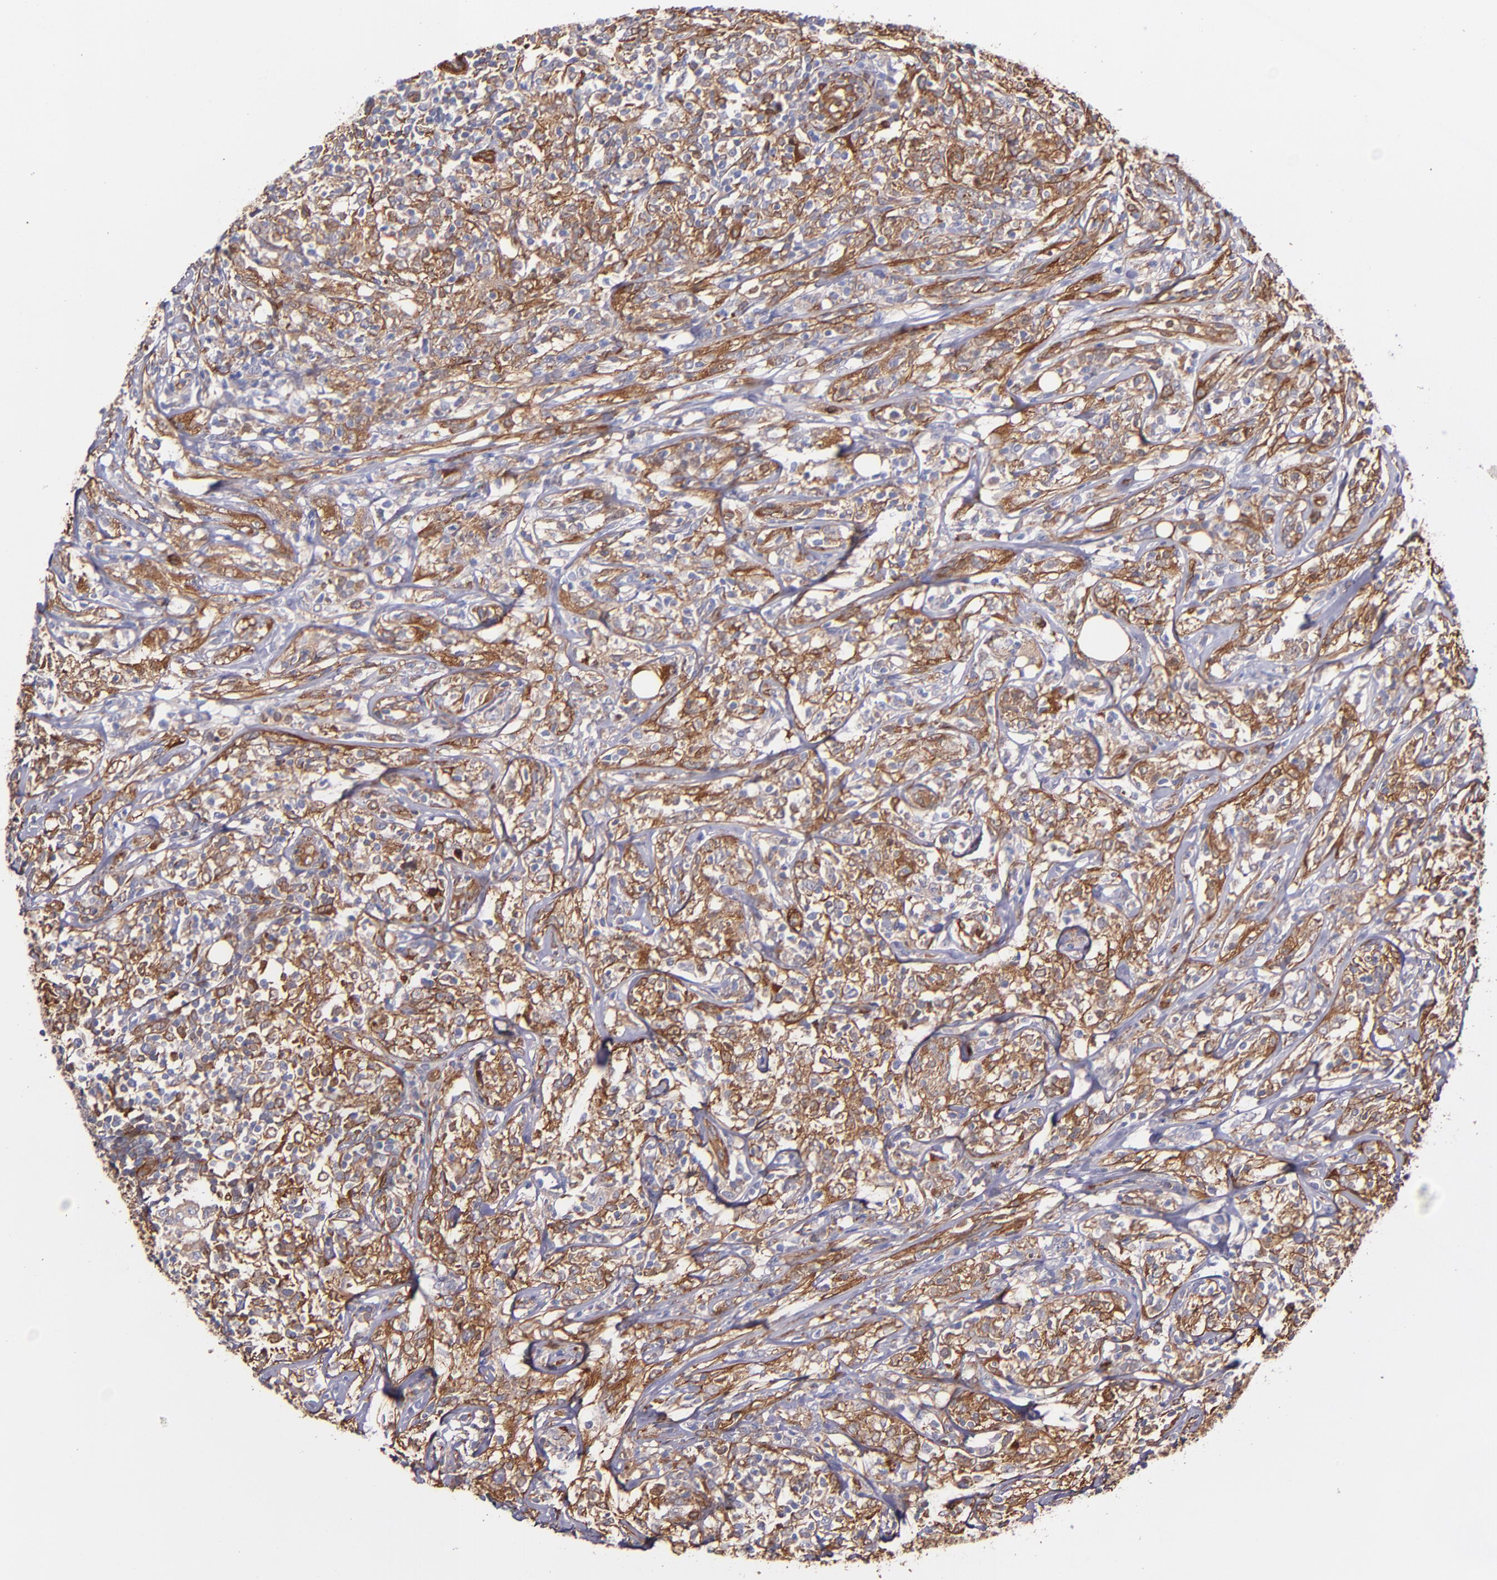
{"staining": {"intensity": "moderate", "quantity": "25%-75%", "location": "cytoplasmic/membranous"}, "tissue": "lymphoma", "cell_type": "Tumor cells", "image_type": "cancer", "snomed": [{"axis": "morphology", "description": "Malignant lymphoma, non-Hodgkin's type, High grade"}, {"axis": "topography", "description": "Lymph node"}], "caption": "High-grade malignant lymphoma, non-Hodgkin's type was stained to show a protein in brown. There is medium levels of moderate cytoplasmic/membranous expression in about 25%-75% of tumor cells.", "gene": "VCL", "patient": {"sex": "female", "age": 84}}